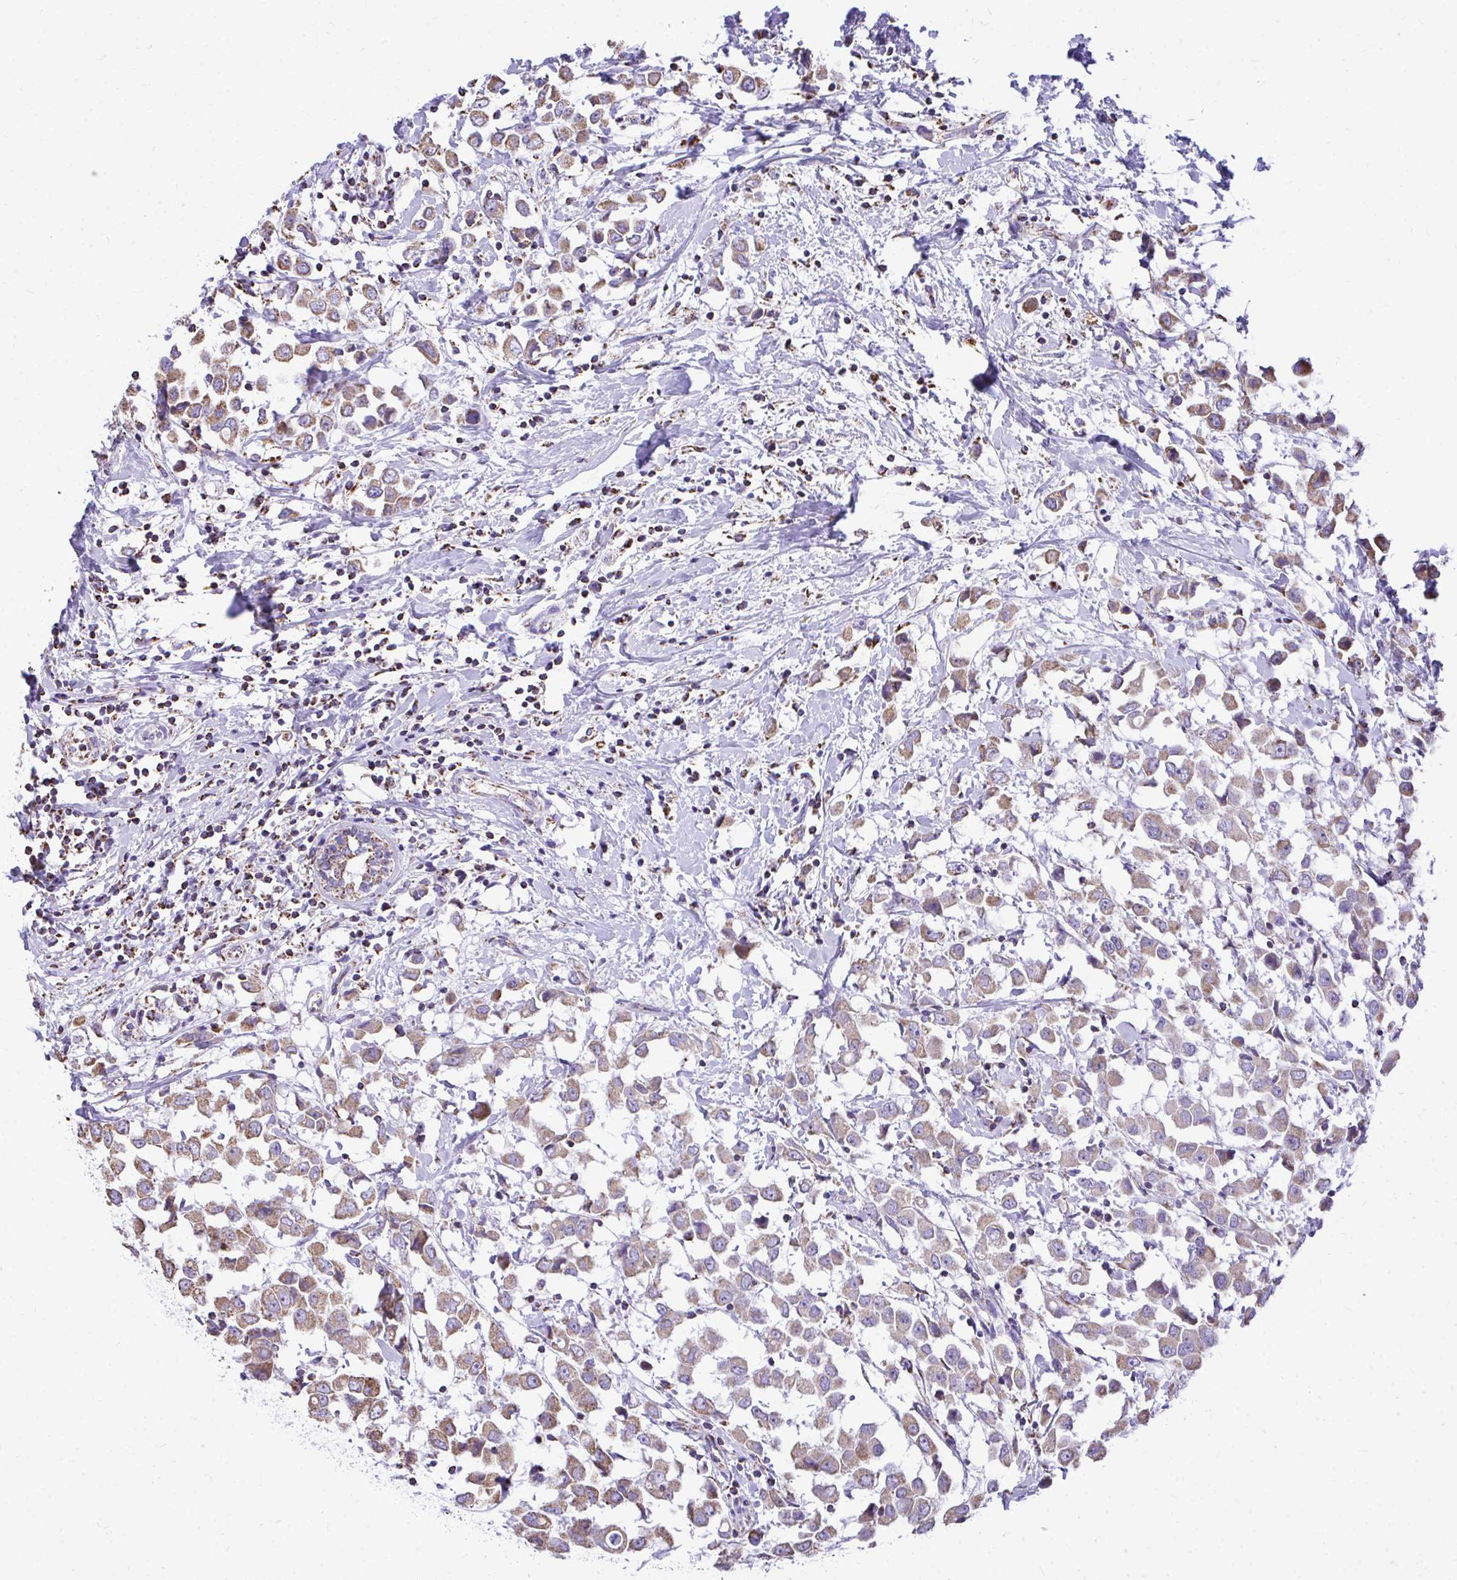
{"staining": {"intensity": "moderate", "quantity": ">75%", "location": "cytoplasmic/membranous"}, "tissue": "breast cancer", "cell_type": "Tumor cells", "image_type": "cancer", "snomed": [{"axis": "morphology", "description": "Duct carcinoma"}, {"axis": "topography", "description": "Breast"}], "caption": "There is medium levels of moderate cytoplasmic/membranous expression in tumor cells of intraductal carcinoma (breast), as demonstrated by immunohistochemical staining (brown color).", "gene": "MPZL2", "patient": {"sex": "female", "age": 61}}